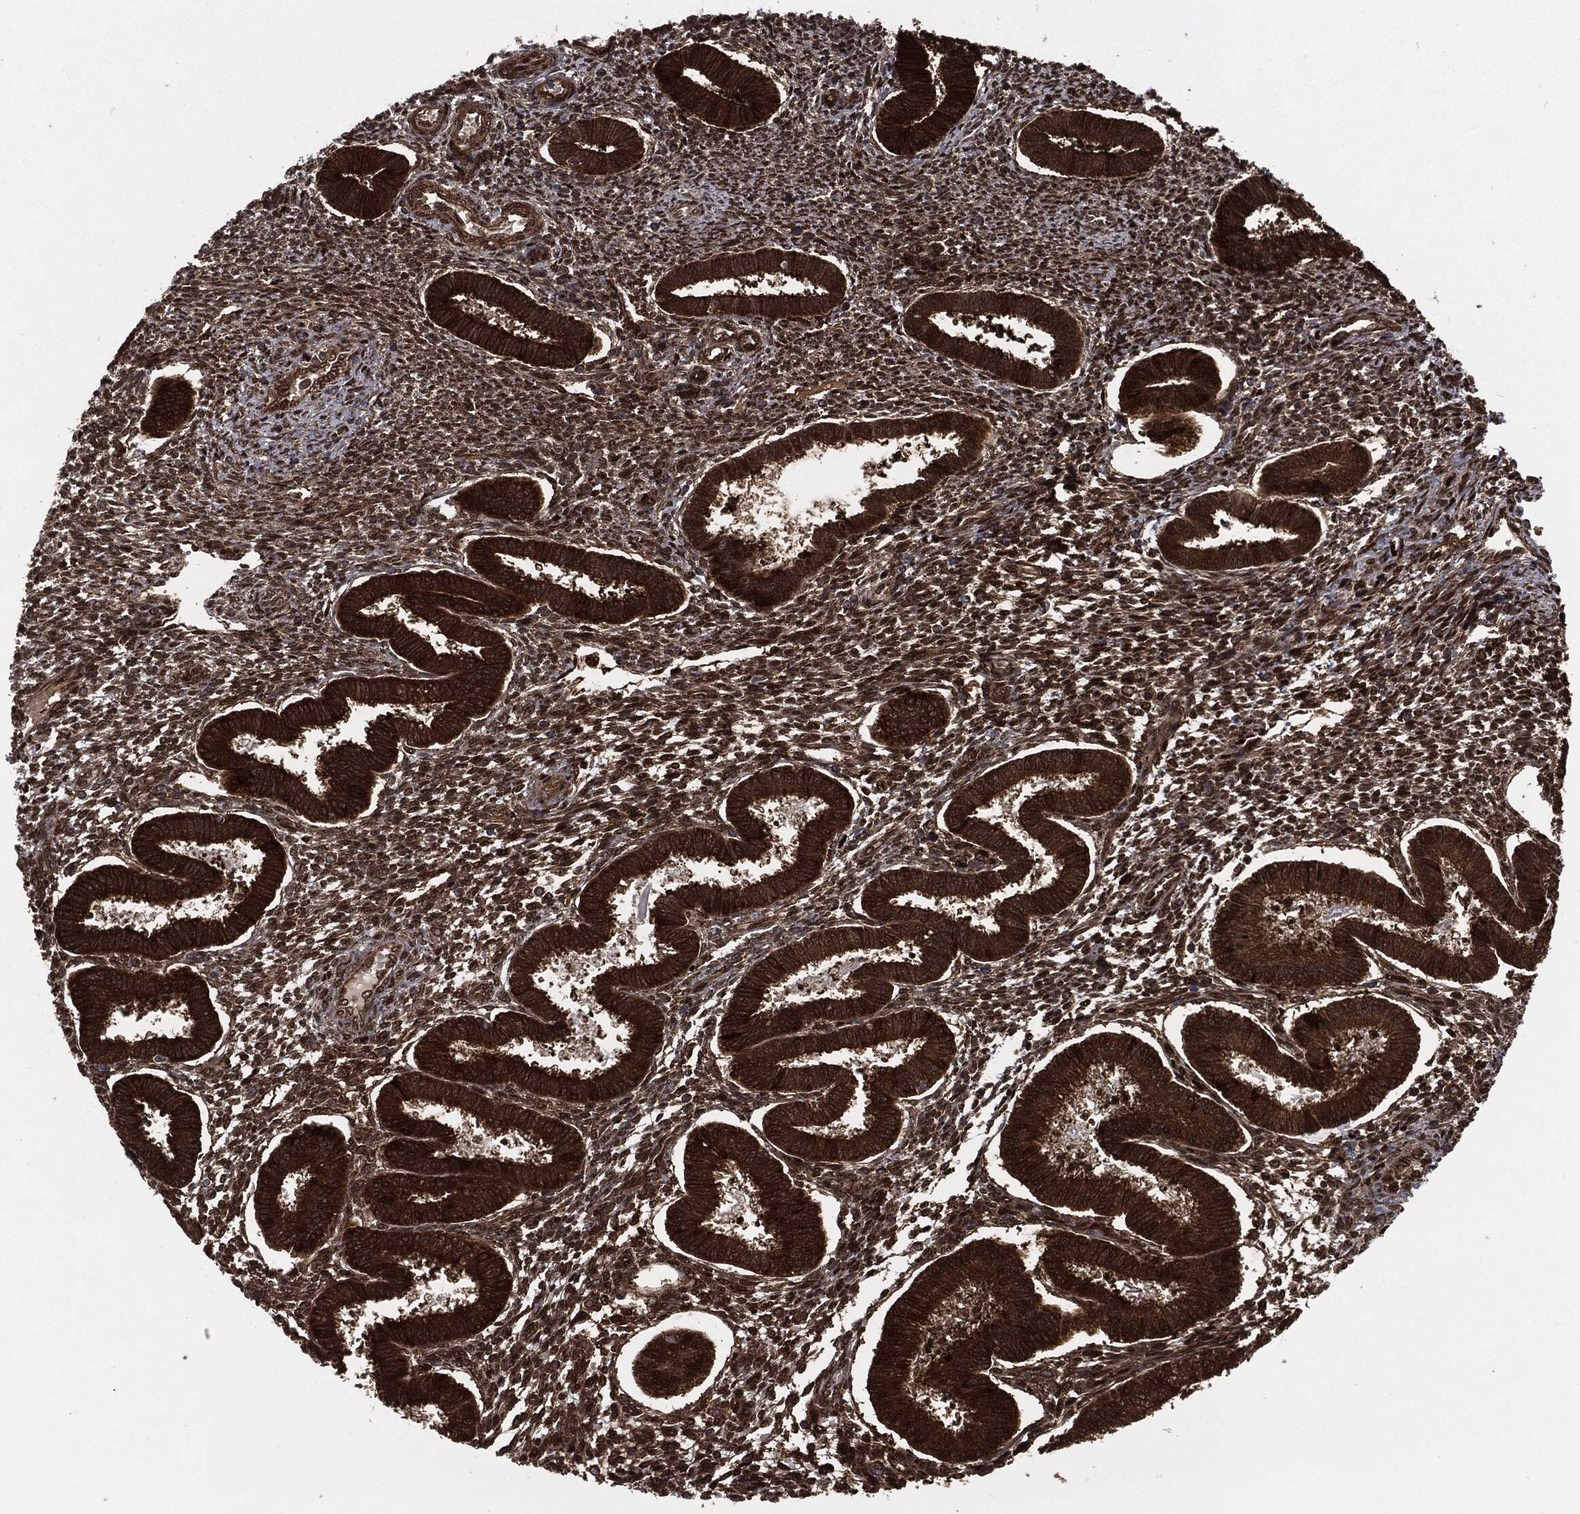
{"staining": {"intensity": "strong", "quantity": ">75%", "location": "cytoplasmic/membranous,nuclear"}, "tissue": "endometrium", "cell_type": "Cells in endometrial stroma", "image_type": "normal", "snomed": [{"axis": "morphology", "description": "Normal tissue, NOS"}, {"axis": "topography", "description": "Endometrium"}], "caption": "Immunohistochemical staining of unremarkable endometrium shows strong cytoplasmic/membranous,nuclear protein positivity in approximately >75% of cells in endometrial stroma.", "gene": "DCTN1", "patient": {"sex": "female", "age": 43}}